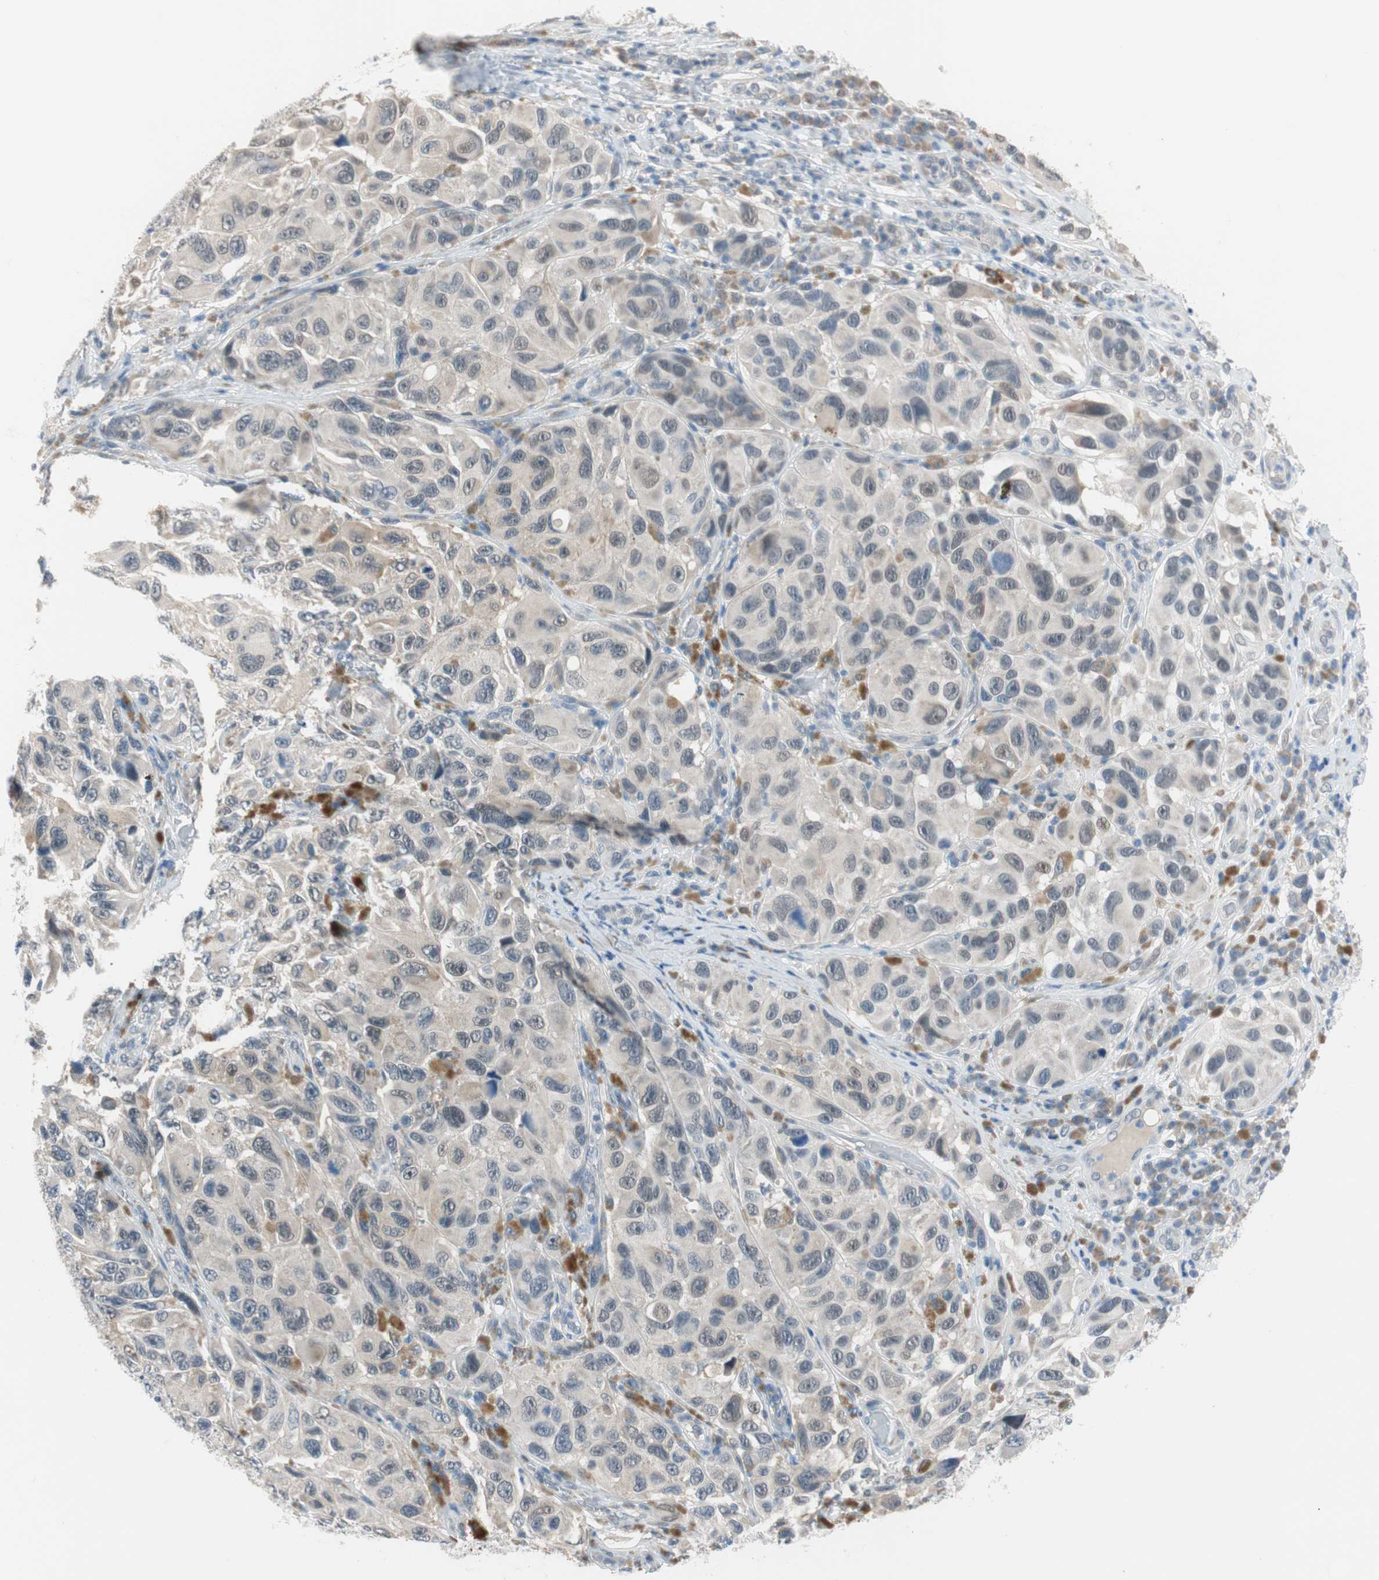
{"staining": {"intensity": "weak", "quantity": "<25%", "location": "nuclear"}, "tissue": "melanoma", "cell_type": "Tumor cells", "image_type": "cancer", "snomed": [{"axis": "morphology", "description": "Malignant melanoma, NOS"}, {"axis": "topography", "description": "Skin"}], "caption": "This is an immunohistochemistry image of malignant melanoma. There is no expression in tumor cells.", "gene": "GRHL1", "patient": {"sex": "female", "age": 73}}